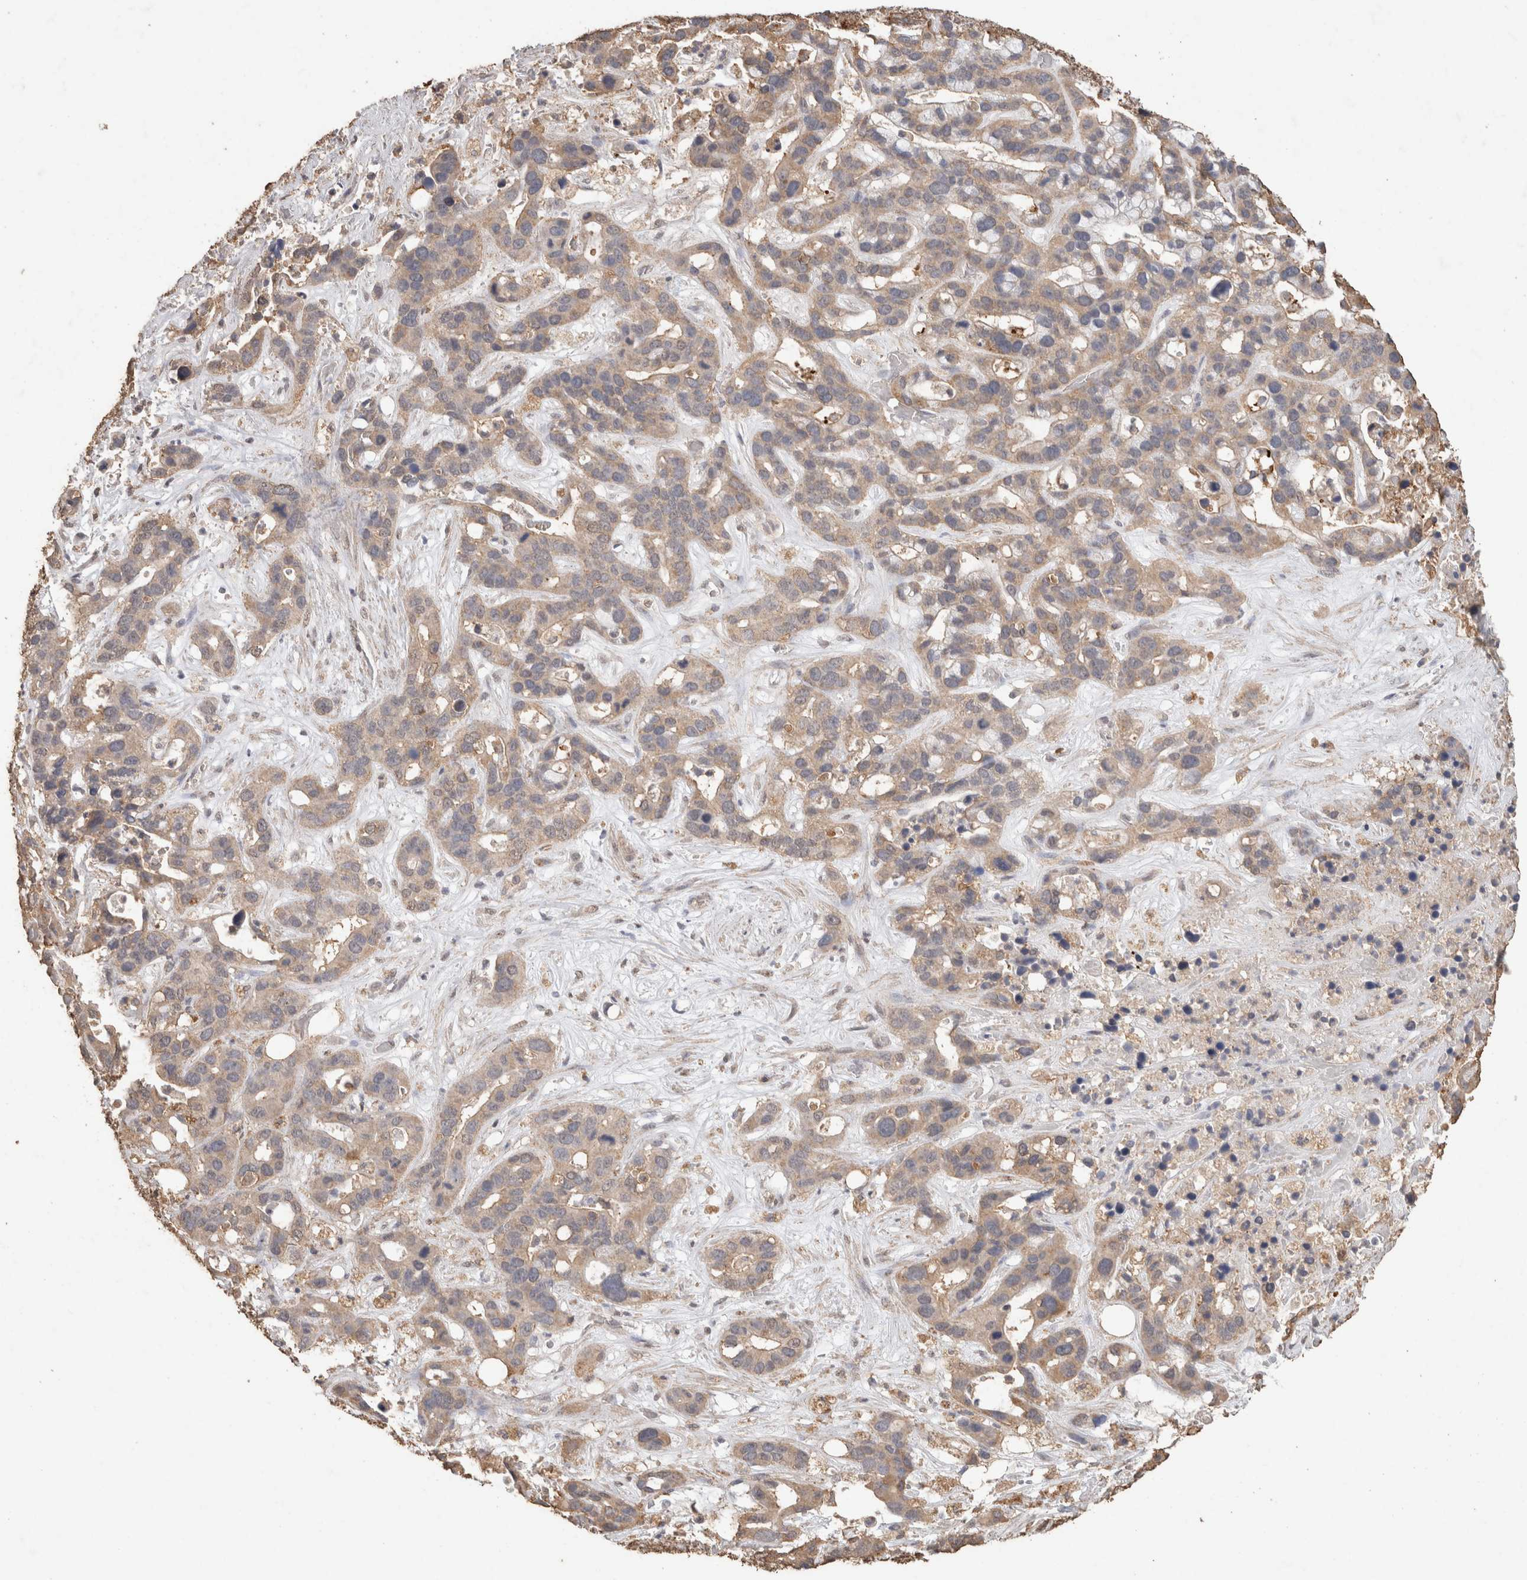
{"staining": {"intensity": "weak", "quantity": ">75%", "location": "cytoplasmic/membranous"}, "tissue": "liver cancer", "cell_type": "Tumor cells", "image_type": "cancer", "snomed": [{"axis": "morphology", "description": "Cholangiocarcinoma"}, {"axis": "topography", "description": "Liver"}], "caption": "Immunohistochemistry (DAB (3,3'-diaminobenzidine)) staining of human liver cancer demonstrates weak cytoplasmic/membranous protein positivity in about >75% of tumor cells. The protein is shown in brown color, while the nuclei are stained blue.", "gene": "CX3CL1", "patient": {"sex": "female", "age": 65}}